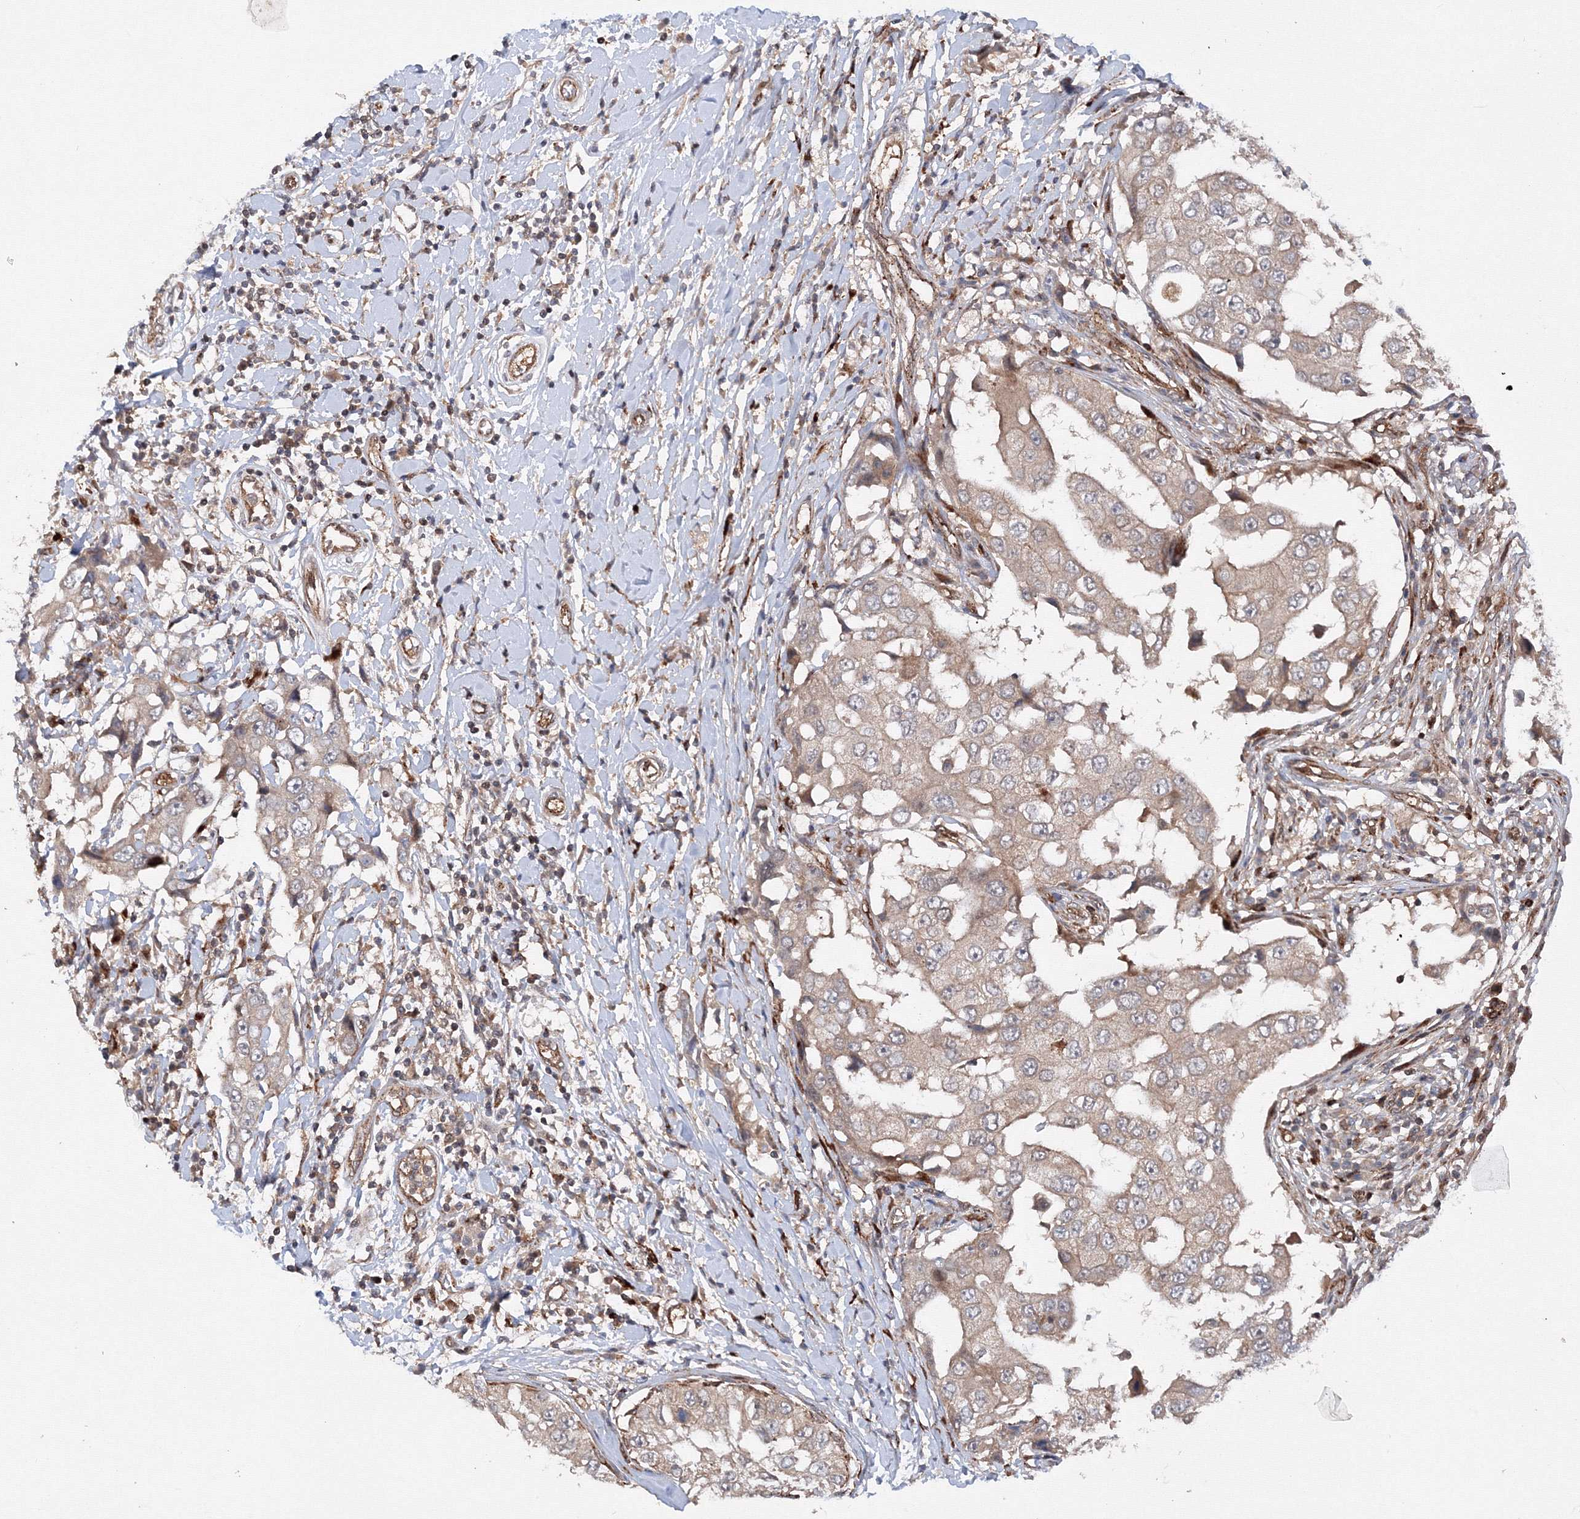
{"staining": {"intensity": "moderate", "quantity": "<25%", "location": "cytoplasmic/membranous"}, "tissue": "breast cancer", "cell_type": "Tumor cells", "image_type": "cancer", "snomed": [{"axis": "morphology", "description": "Duct carcinoma"}, {"axis": "topography", "description": "Breast"}], "caption": "Immunohistochemical staining of human breast cancer displays low levels of moderate cytoplasmic/membranous protein staining in approximately <25% of tumor cells.", "gene": "DCTD", "patient": {"sex": "female", "age": 27}}